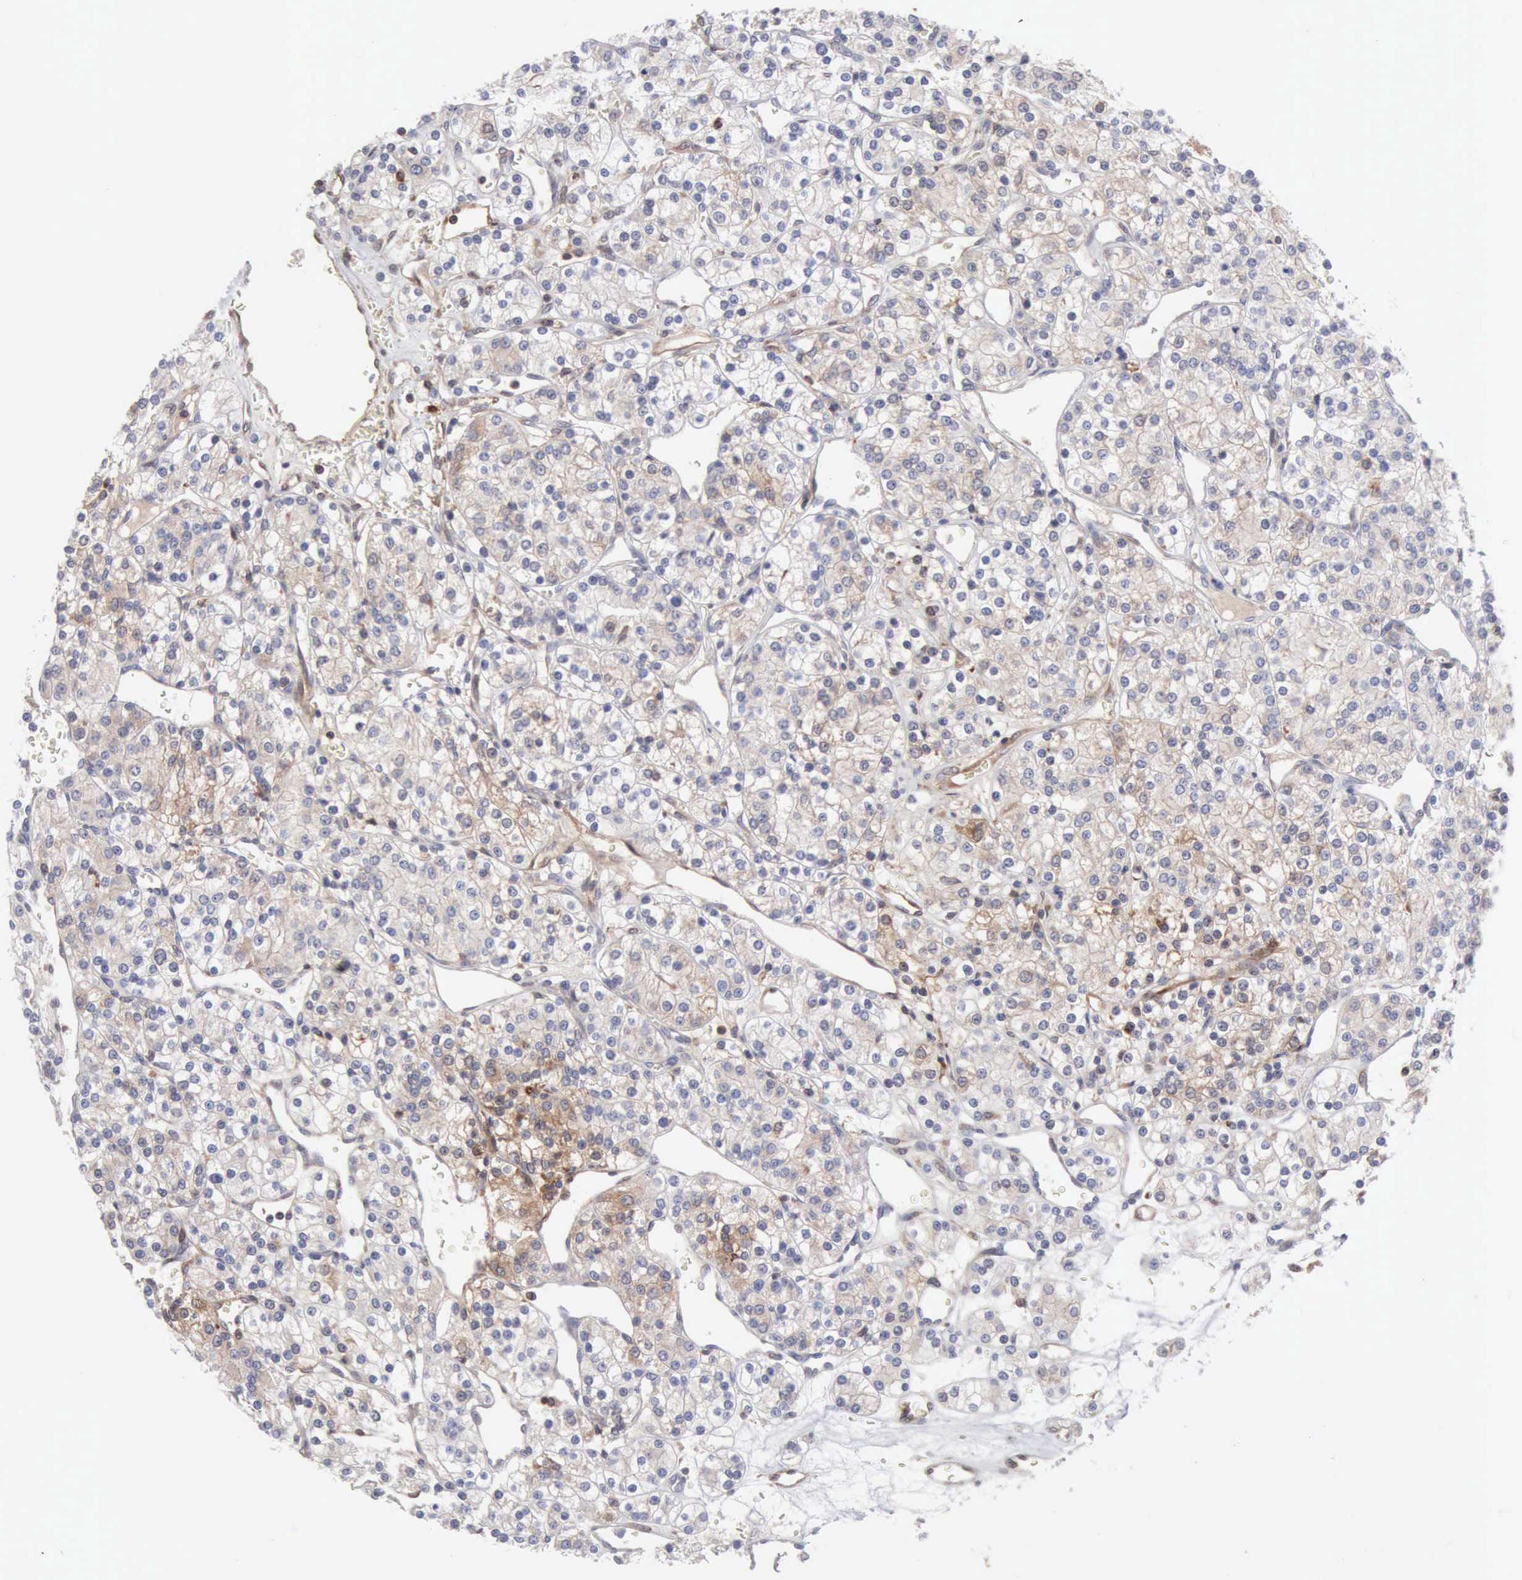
{"staining": {"intensity": "weak", "quantity": "<25%", "location": "cytoplasmic/membranous"}, "tissue": "renal cancer", "cell_type": "Tumor cells", "image_type": "cancer", "snomed": [{"axis": "morphology", "description": "Adenocarcinoma, NOS"}, {"axis": "topography", "description": "Kidney"}], "caption": "IHC micrograph of neoplastic tissue: renal cancer stained with DAB (3,3'-diaminobenzidine) demonstrates no significant protein expression in tumor cells.", "gene": "APOL2", "patient": {"sex": "female", "age": 62}}